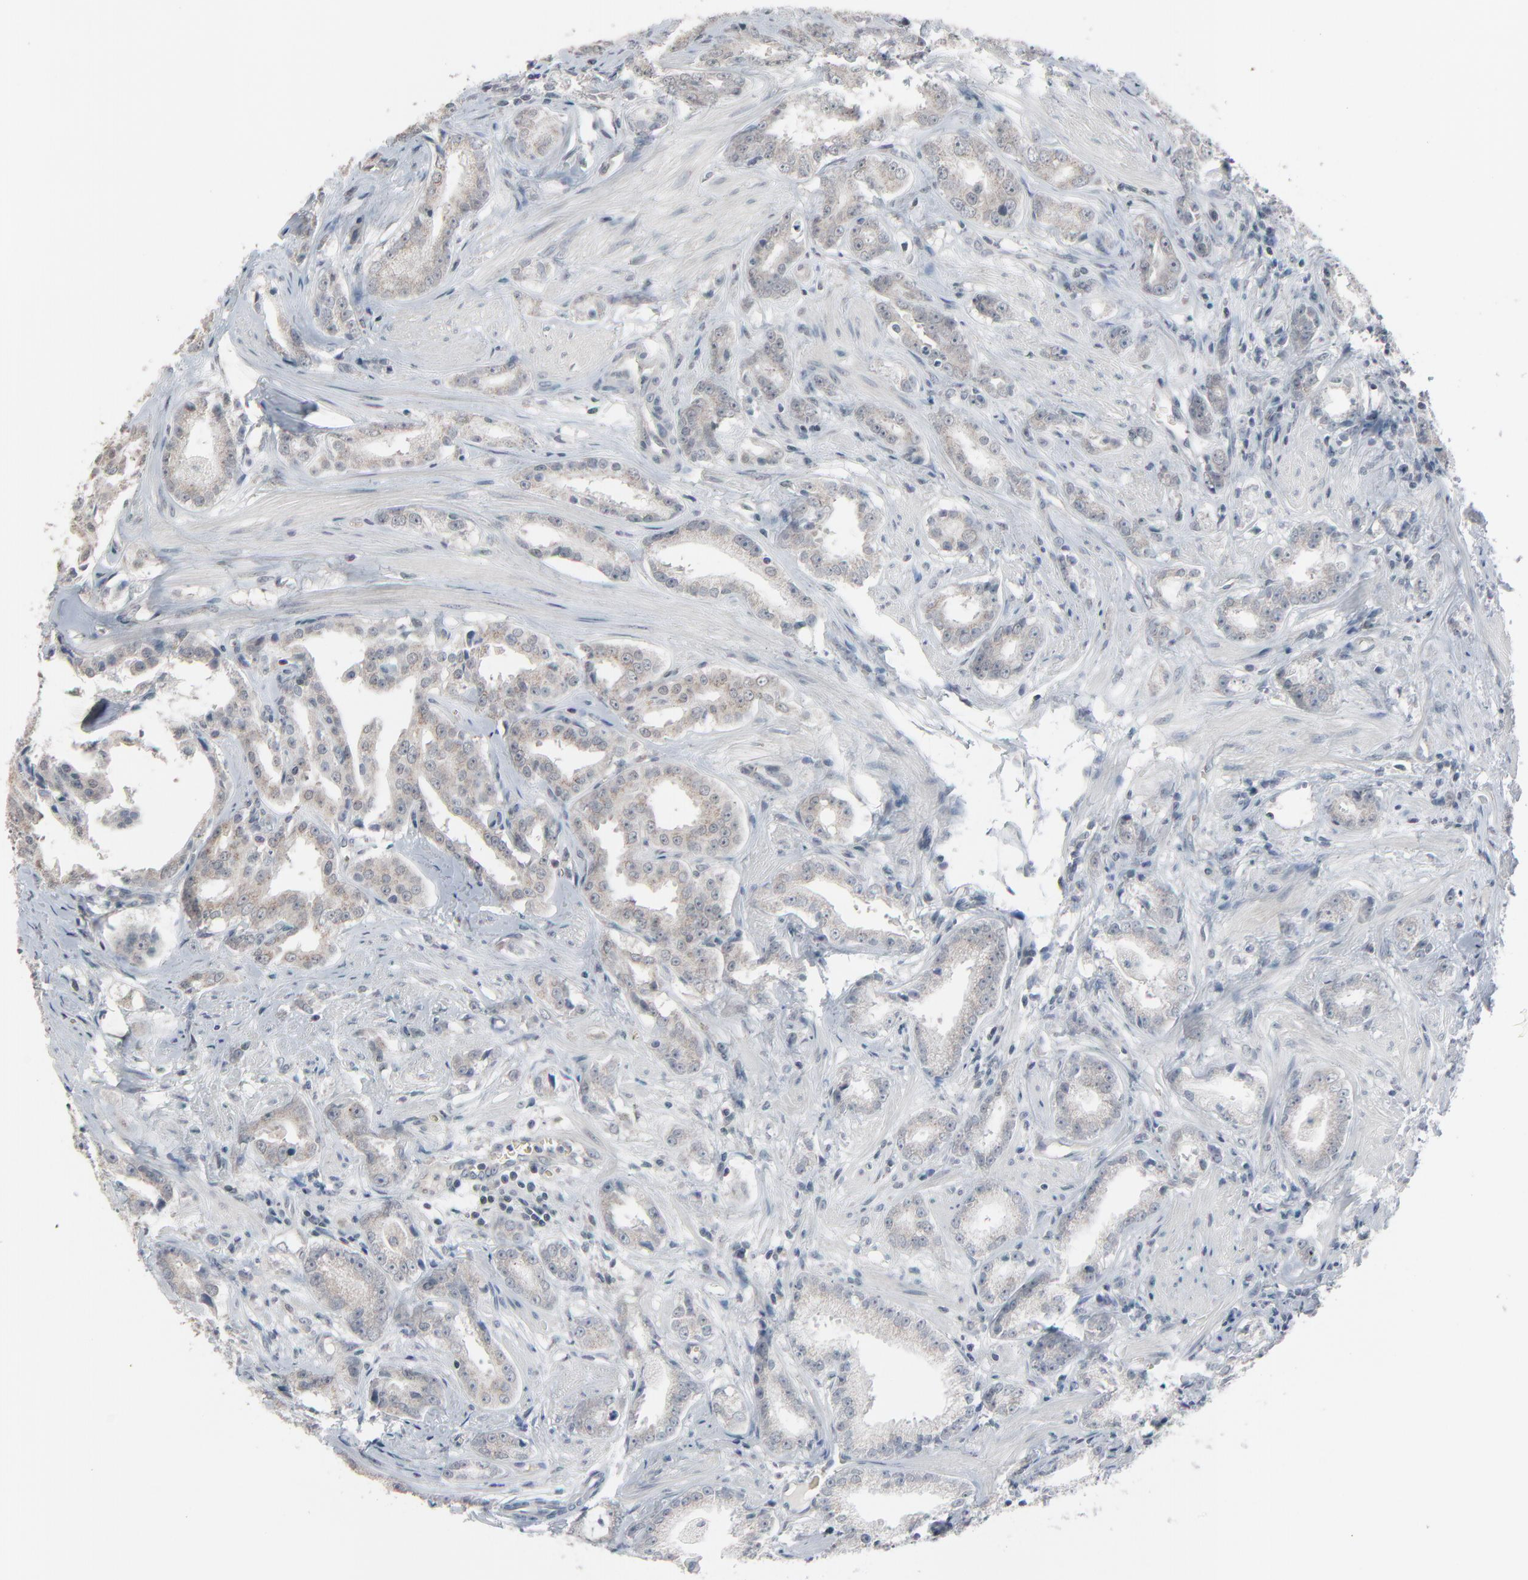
{"staining": {"intensity": "weak", "quantity": ">75%", "location": "cytoplasmic/membranous"}, "tissue": "prostate cancer", "cell_type": "Tumor cells", "image_type": "cancer", "snomed": [{"axis": "morphology", "description": "Adenocarcinoma, Medium grade"}, {"axis": "topography", "description": "Prostate"}], "caption": "Human prostate cancer (medium-grade adenocarcinoma) stained with a brown dye reveals weak cytoplasmic/membranous positive expression in about >75% of tumor cells.", "gene": "SAGE1", "patient": {"sex": "male", "age": 53}}